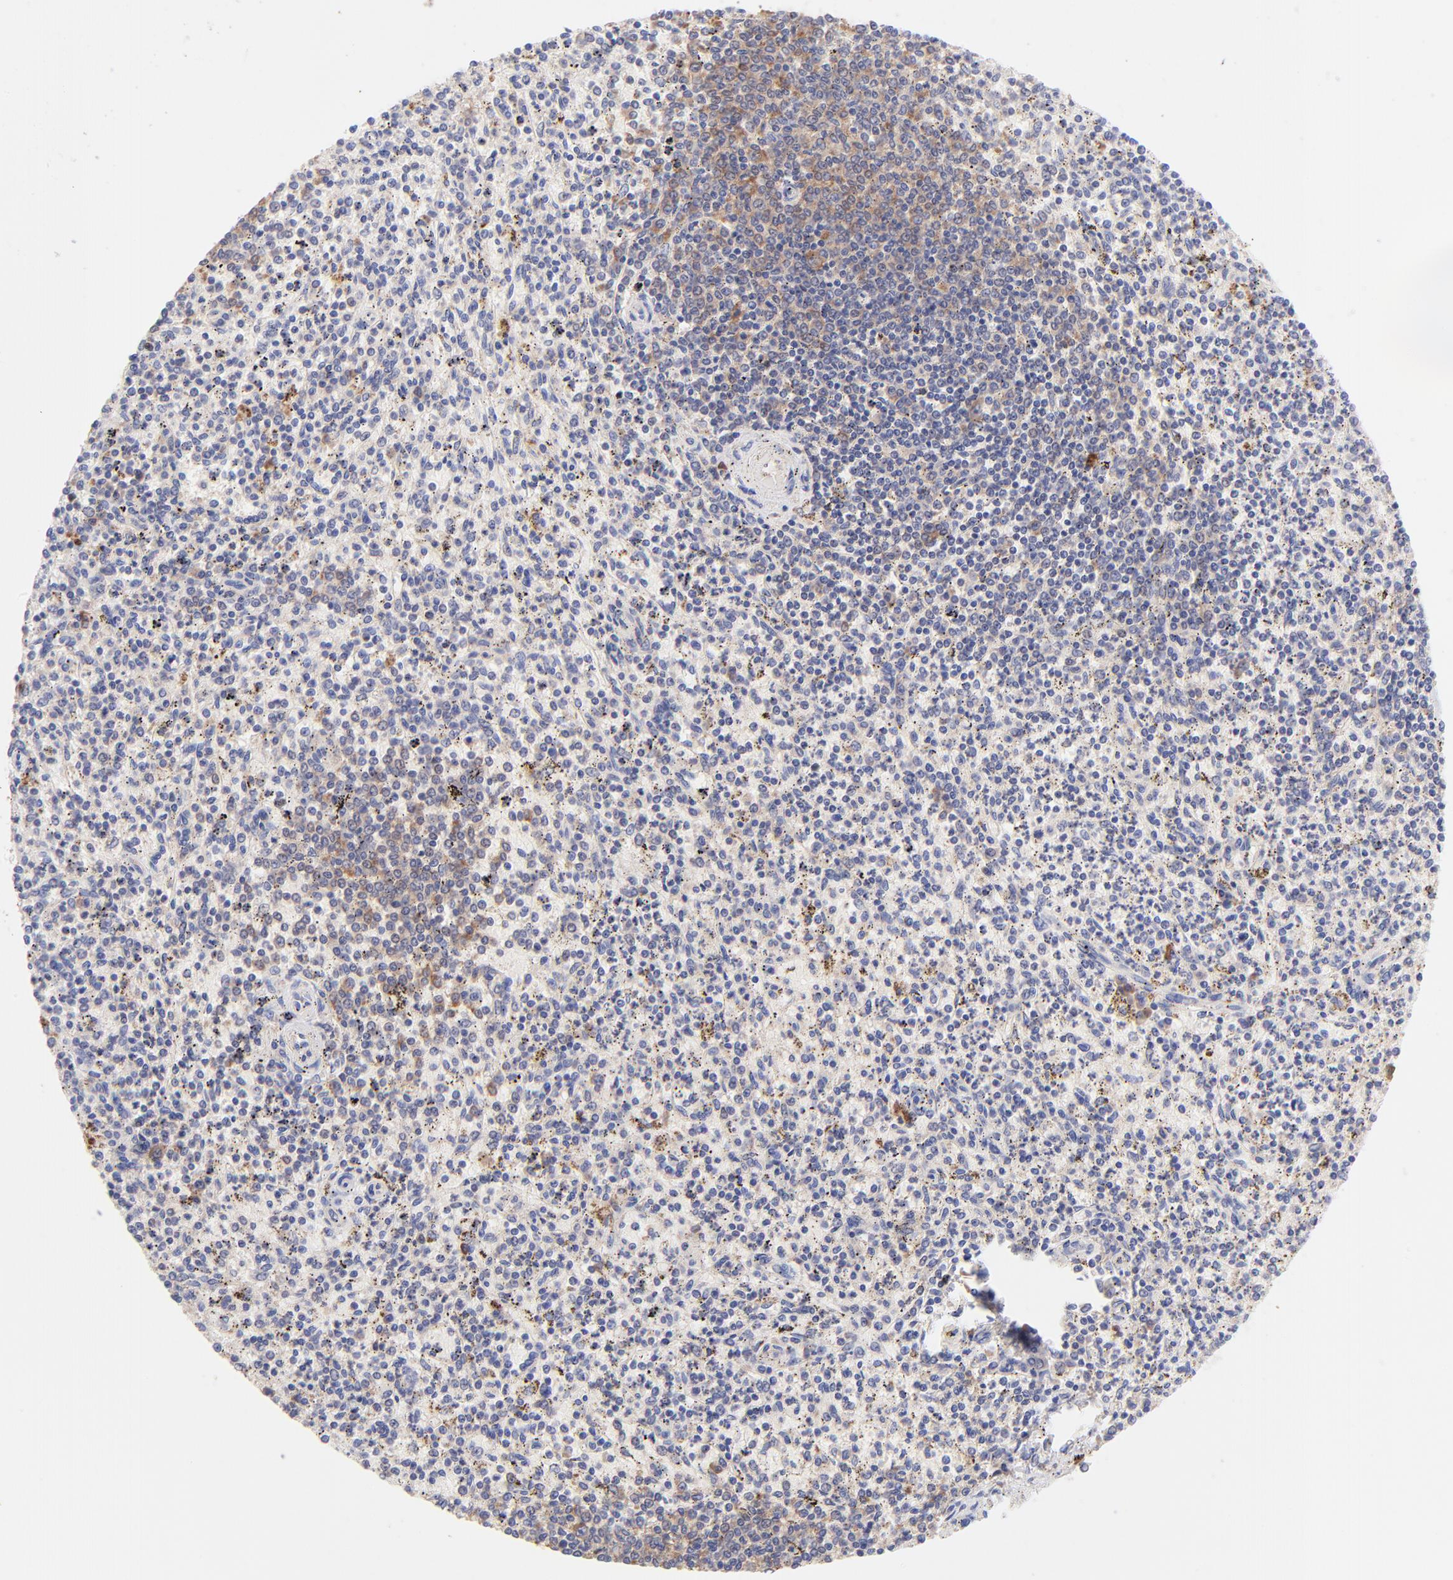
{"staining": {"intensity": "weak", "quantity": "<25%", "location": "cytoplasmic/membranous"}, "tissue": "spleen", "cell_type": "Cells in red pulp", "image_type": "normal", "snomed": [{"axis": "morphology", "description": "Normal tissue, NOS"}, {"axis": "topography", "description": "Spleen"}], "caption": "Immunohistochemistry image of normal spleen stained for a protein (brown), which reveals no staining in cells in red pulp. Nuclei are stained in blue.", "gene": "RPL11", "patient": {"sex": "male", "age": 72}}